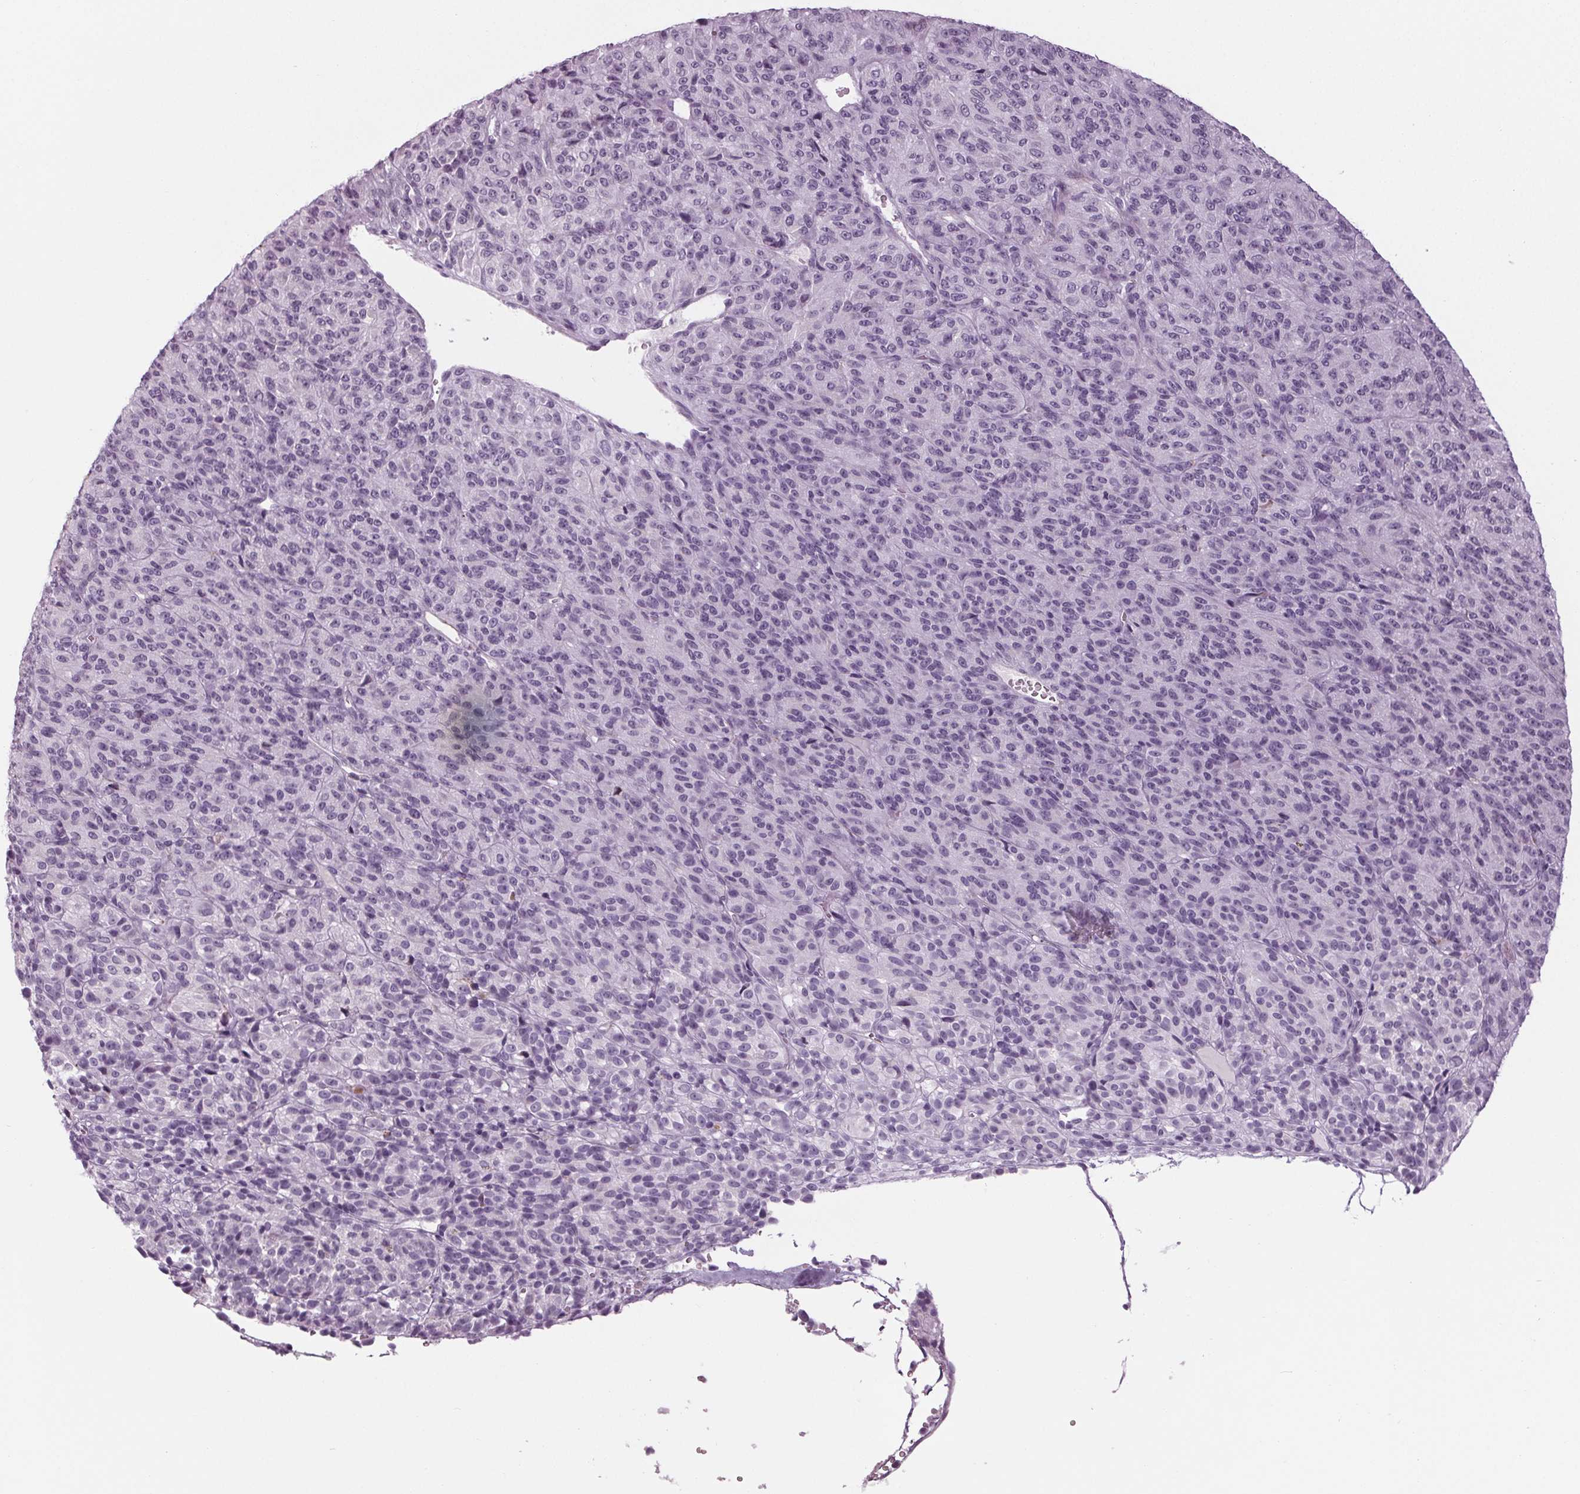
{"staining": {"intensity": "negative", "quantity": "none", "location": "none"}, "tissue": "melanoma", "cell_type": "Tumor cells", "image_type": "cancer", "snomed": [{"axis": "morphology", "description": "Malignant melanoma, Metastatic site"}, {"axis": "topography", "description": "Brain"}], "caption": "Tumor cells show no significant staining in melanoma. Brightfield microscopy of immunohistochemistry stained with DAB (3,3'-diaminobenzidine) (brown) and hematoxylin (blue), captured at high magnification.", "gene": "CYP3A43", "patient": {"sex": "female", "age": 56}}